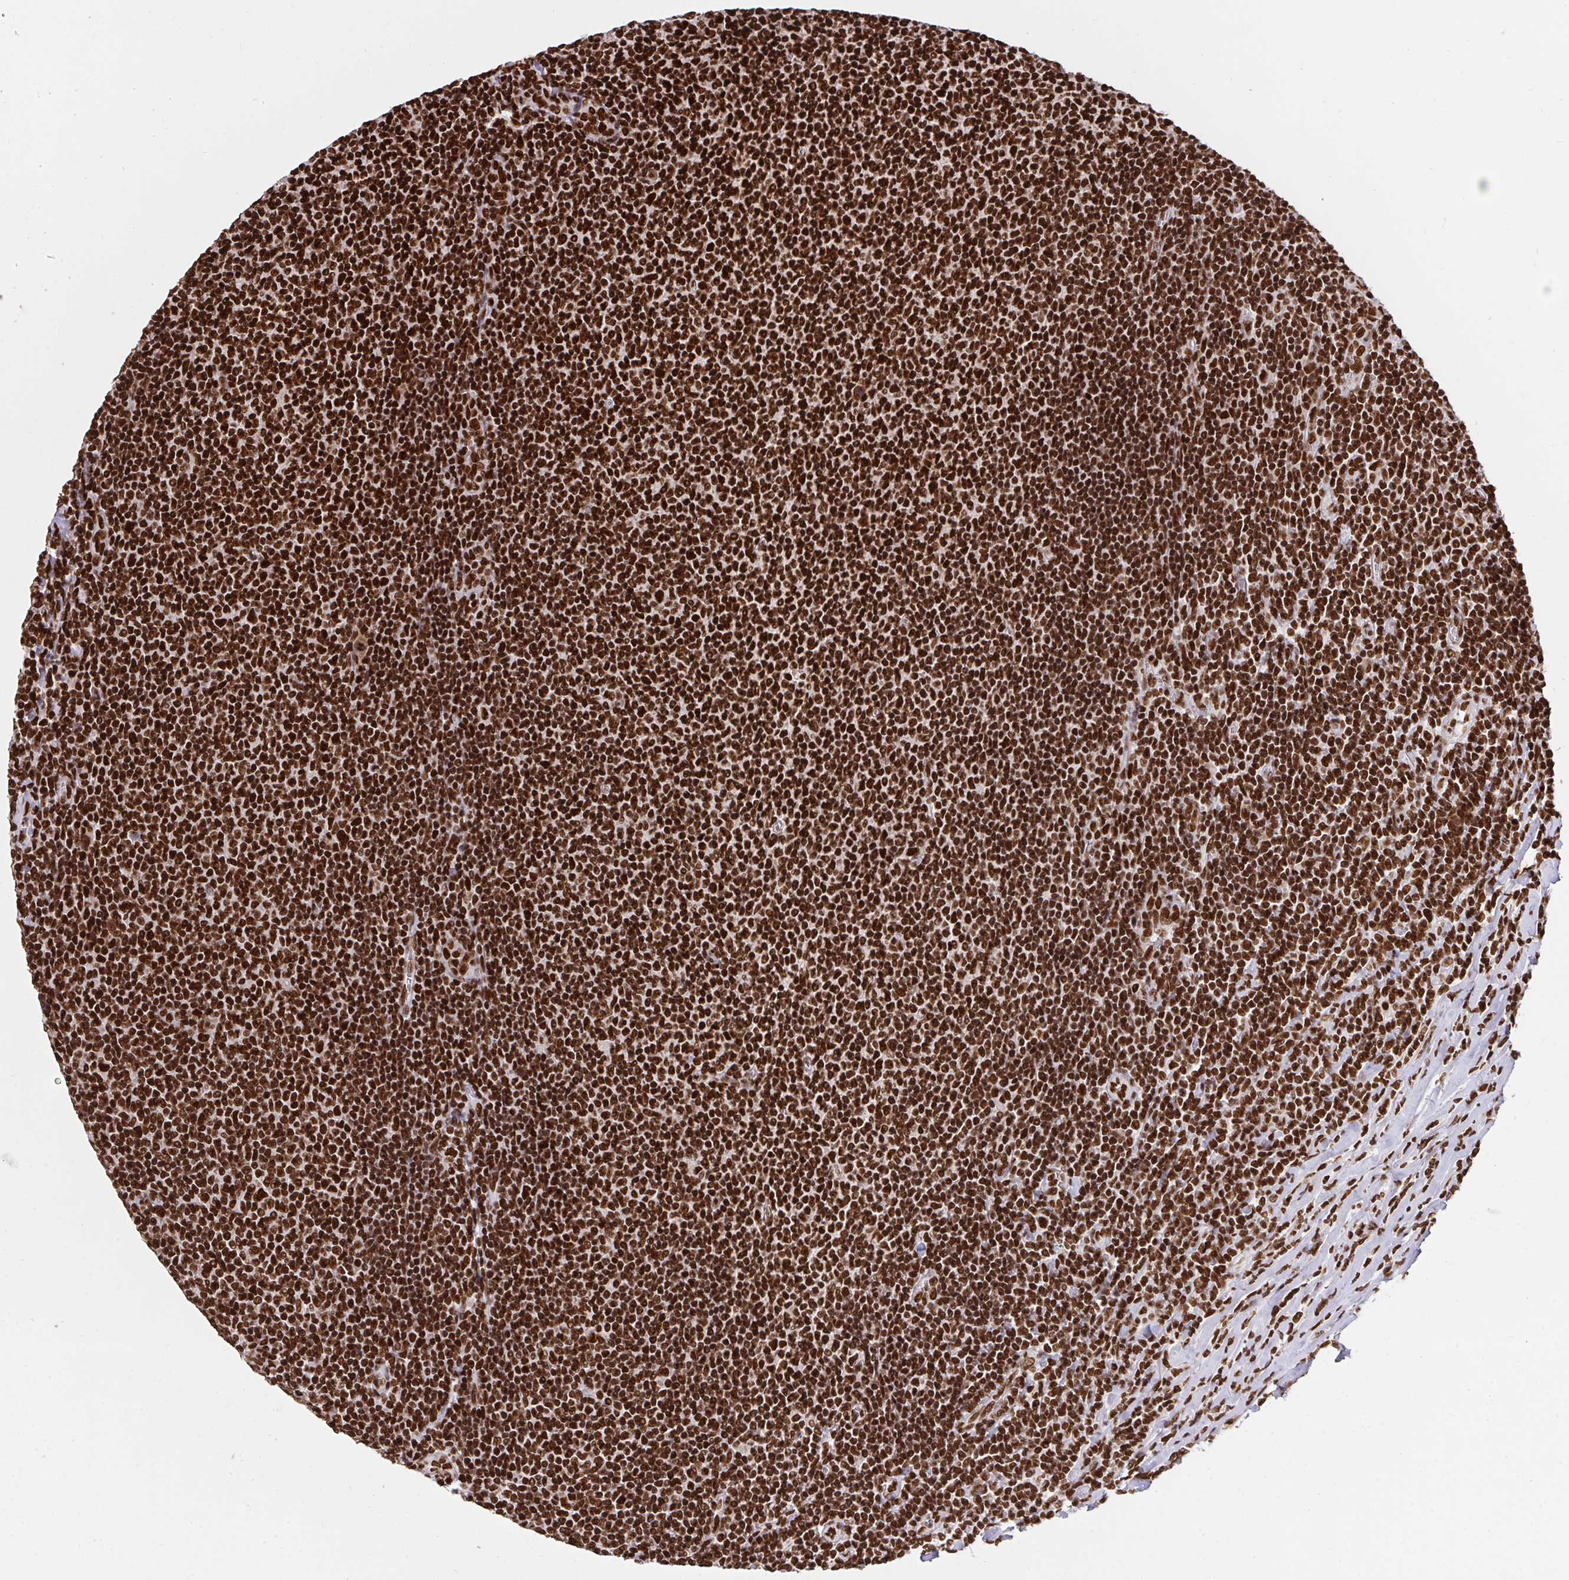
{"staining": {"intensity": "strong", "quantity": ">75%", "location": "nuclear"}, "tissue": "lymphoma", "cell_type": "Tumor cells", "image_type": "cancer", "snomed": [{"axis": "morphology", "description": "Malignant lymphoma, non-Hodgkin's type, Low grade"}, {"axis": "topography", "description": "Lymph node"}], "caption": "Malignant lymphoma, non-Hodgkin's type (low-grade) stained with immunohistochemistry (IHC) displays strong nuclear expression in about >75% of tumor cells.", "gene": "HNRNPL", "patient": {"sex": "male", "age": 52}}